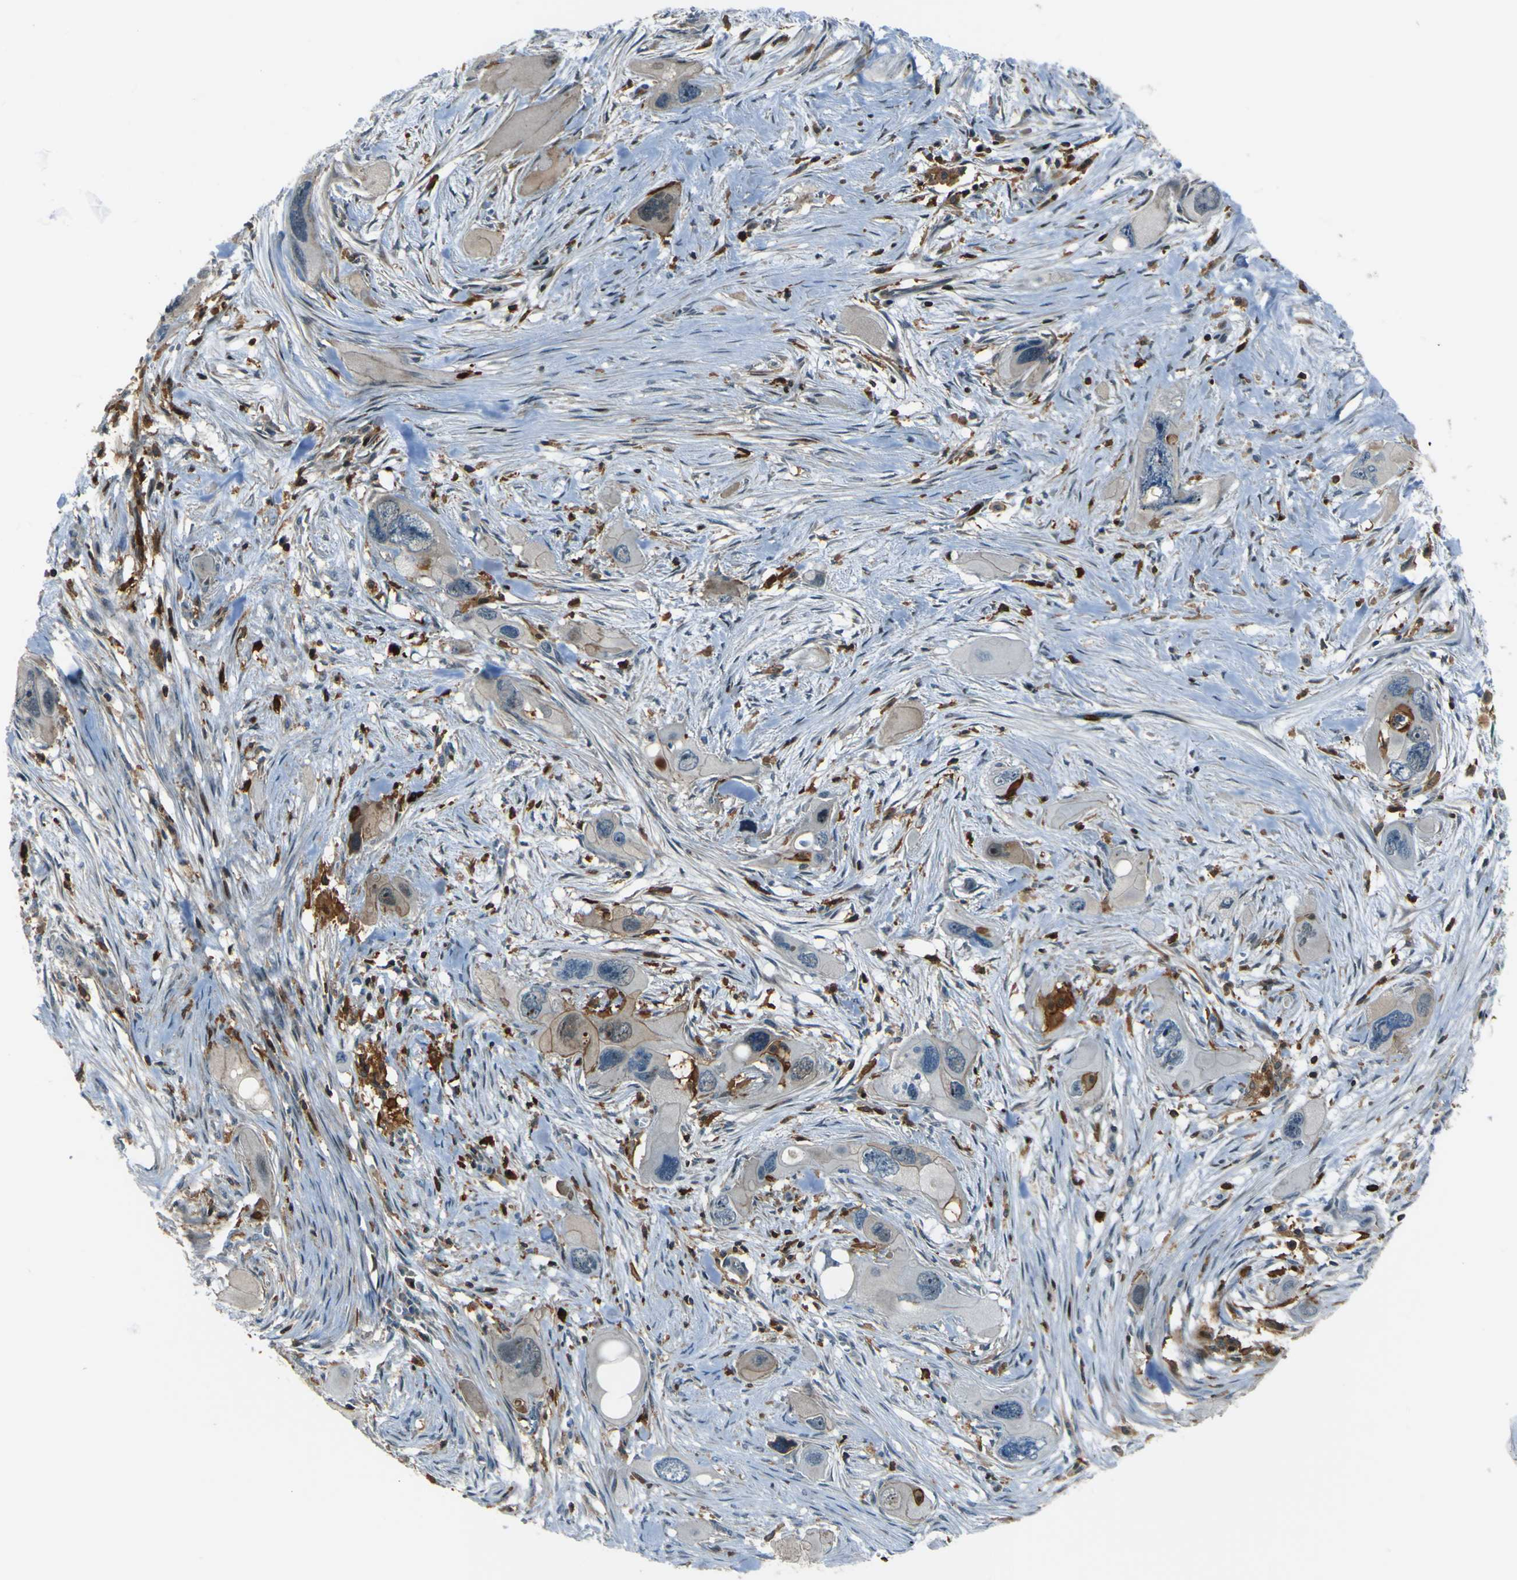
{"staining": {"intensity": "weak", "quantity": "<25%", "location": "cytoplasmic/membranous"}, "tissue": "pancreatic cancer", "cell_type": "Tumor cells", "image_type": "cancer", "snomed": [{"axis": "morphology", "description": "Adenocarcinoma, NOS"}, {"axis": "topography", "description": "Pancreas"}], "caption": "Tumor cells show no significant protein expression in pancreatic cancer.", "gene": "PCDHB5", "patient": {"sex": "male", "age": 73}}